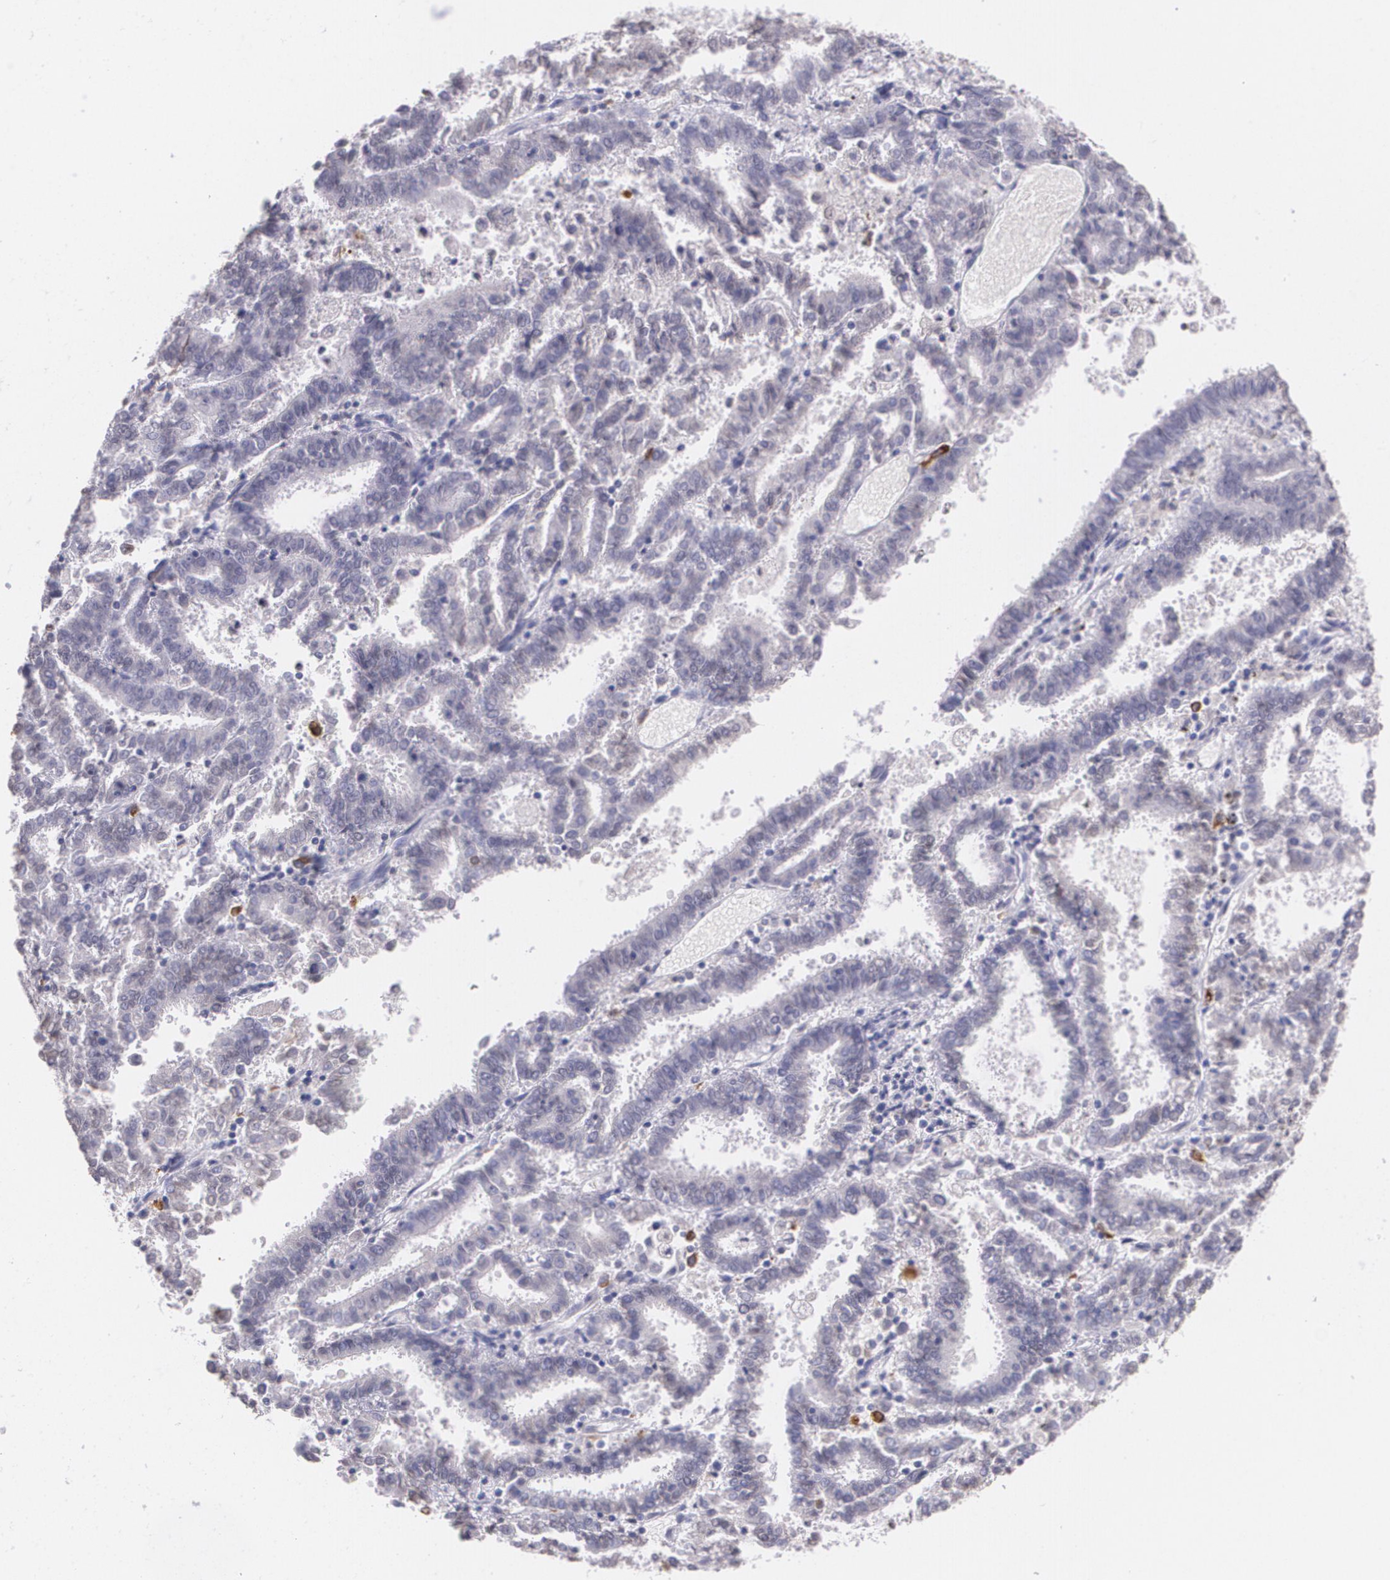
{"staining": {"intensity": "negative", "quantity": "none", "location": "none"}, "tissue": "endometrial cancer", "cell_type": "Tumor cells", "image_type": "cancer", "snomed": [{"axis": "morphology", "description": "Adenocarcinoma, NOS"}, {"axis": "topography", "description": "Uterus"}], "caption": "The image demonstrates no staining of tumor cells in adenocarcinoma (endometrial).", "gene": "RTN1", "patient": {"sex": "female", "age": 83}}